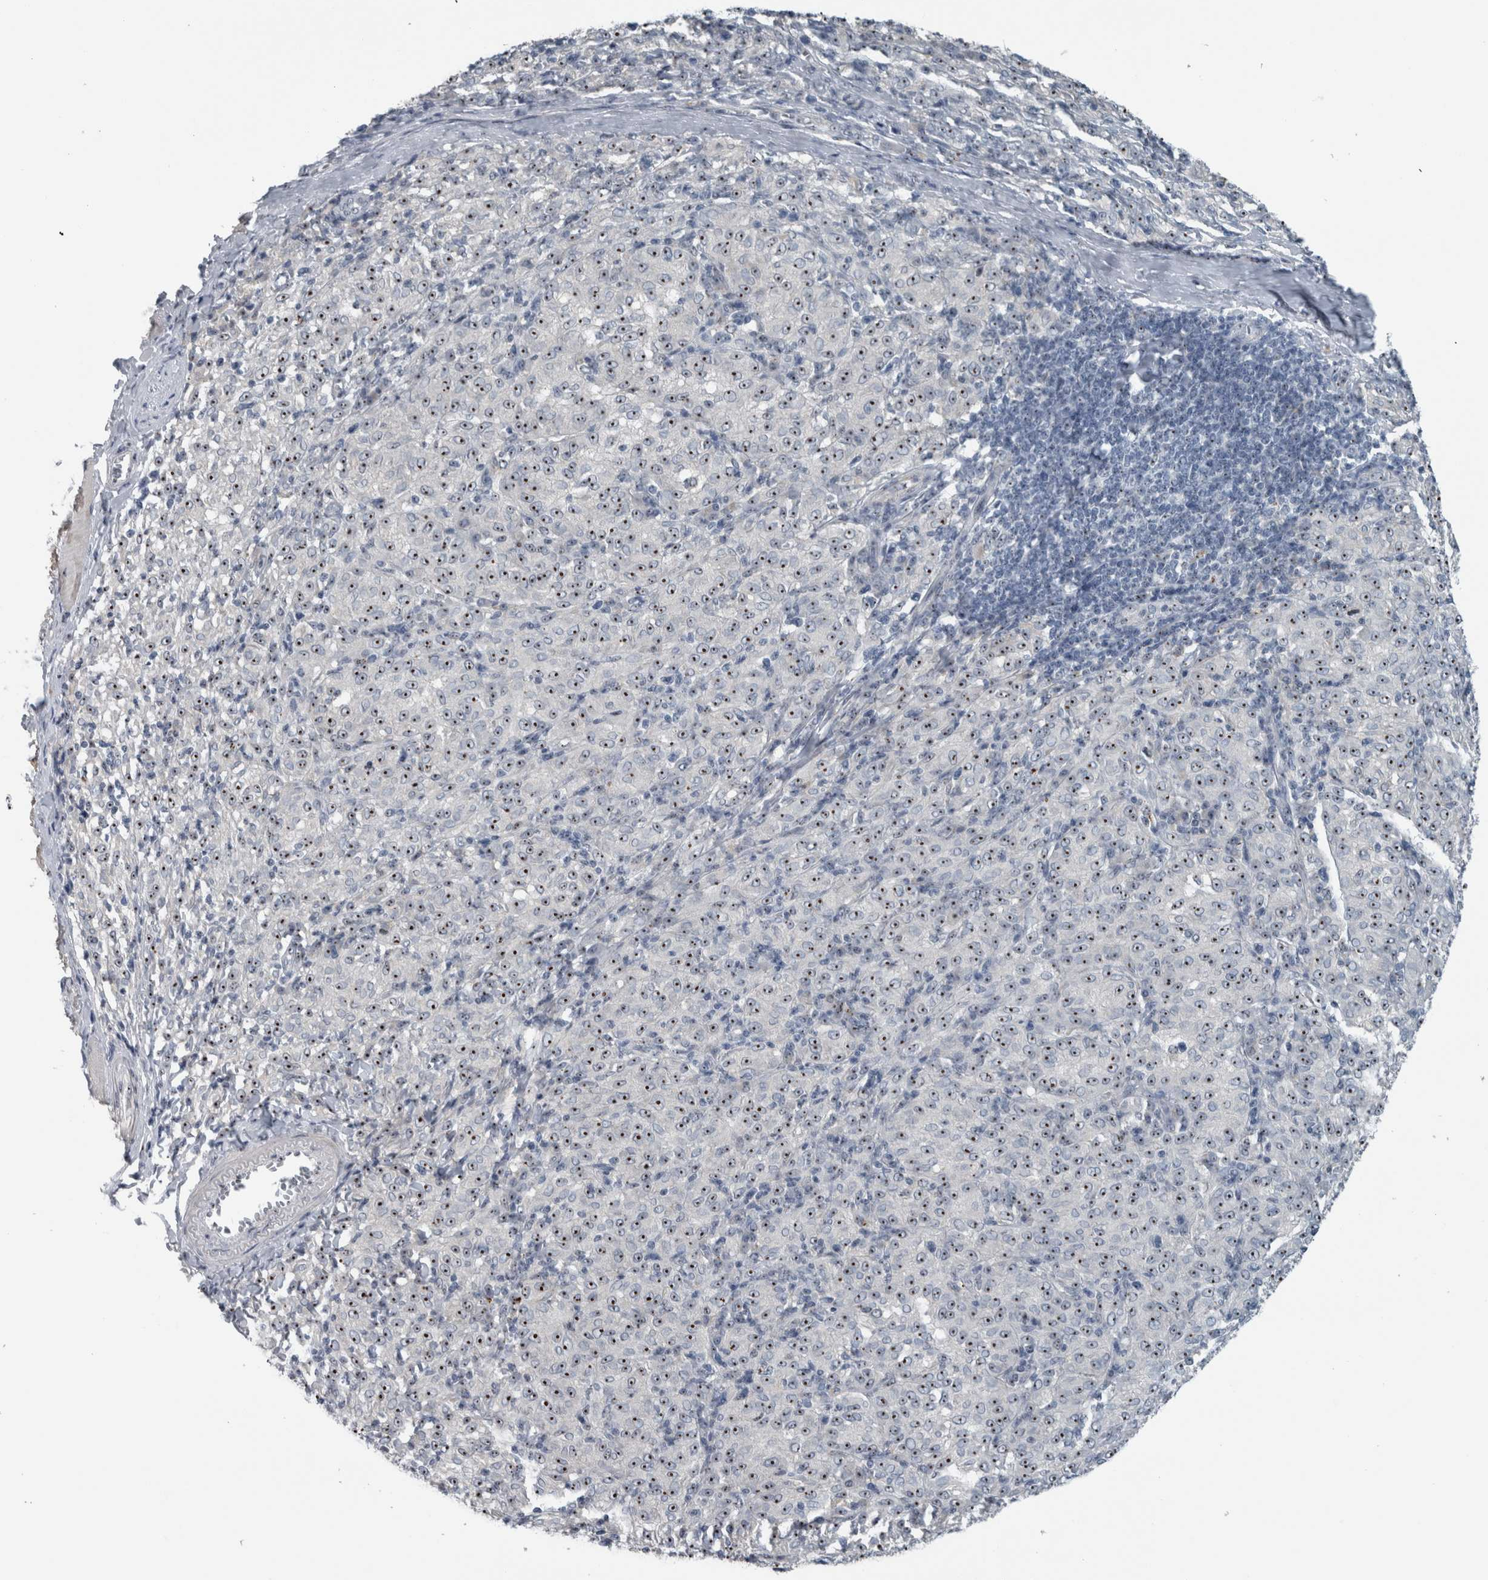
{"staining": {"intensity": "moderate", "quantity": ">75%", "location": "nuclear"}, "tissue": "melanoma", "cell_type": "Tumor cells", "image_type": "cancer", "snomed": [{"axis": "morphology", "description": "Malignant melanoma, NOS"}, {"axis": "topography", "description": "Skin"}], "caption": "Malignant melanoma stained with DAB (3,3'-diaminobenzidine) immunohistochemistry demonstrates medium levels of moderate nuclear expression in about >75% of tumor cells.", "gene": "UTP6", "patient": {"sex": "female", "age": 72}}